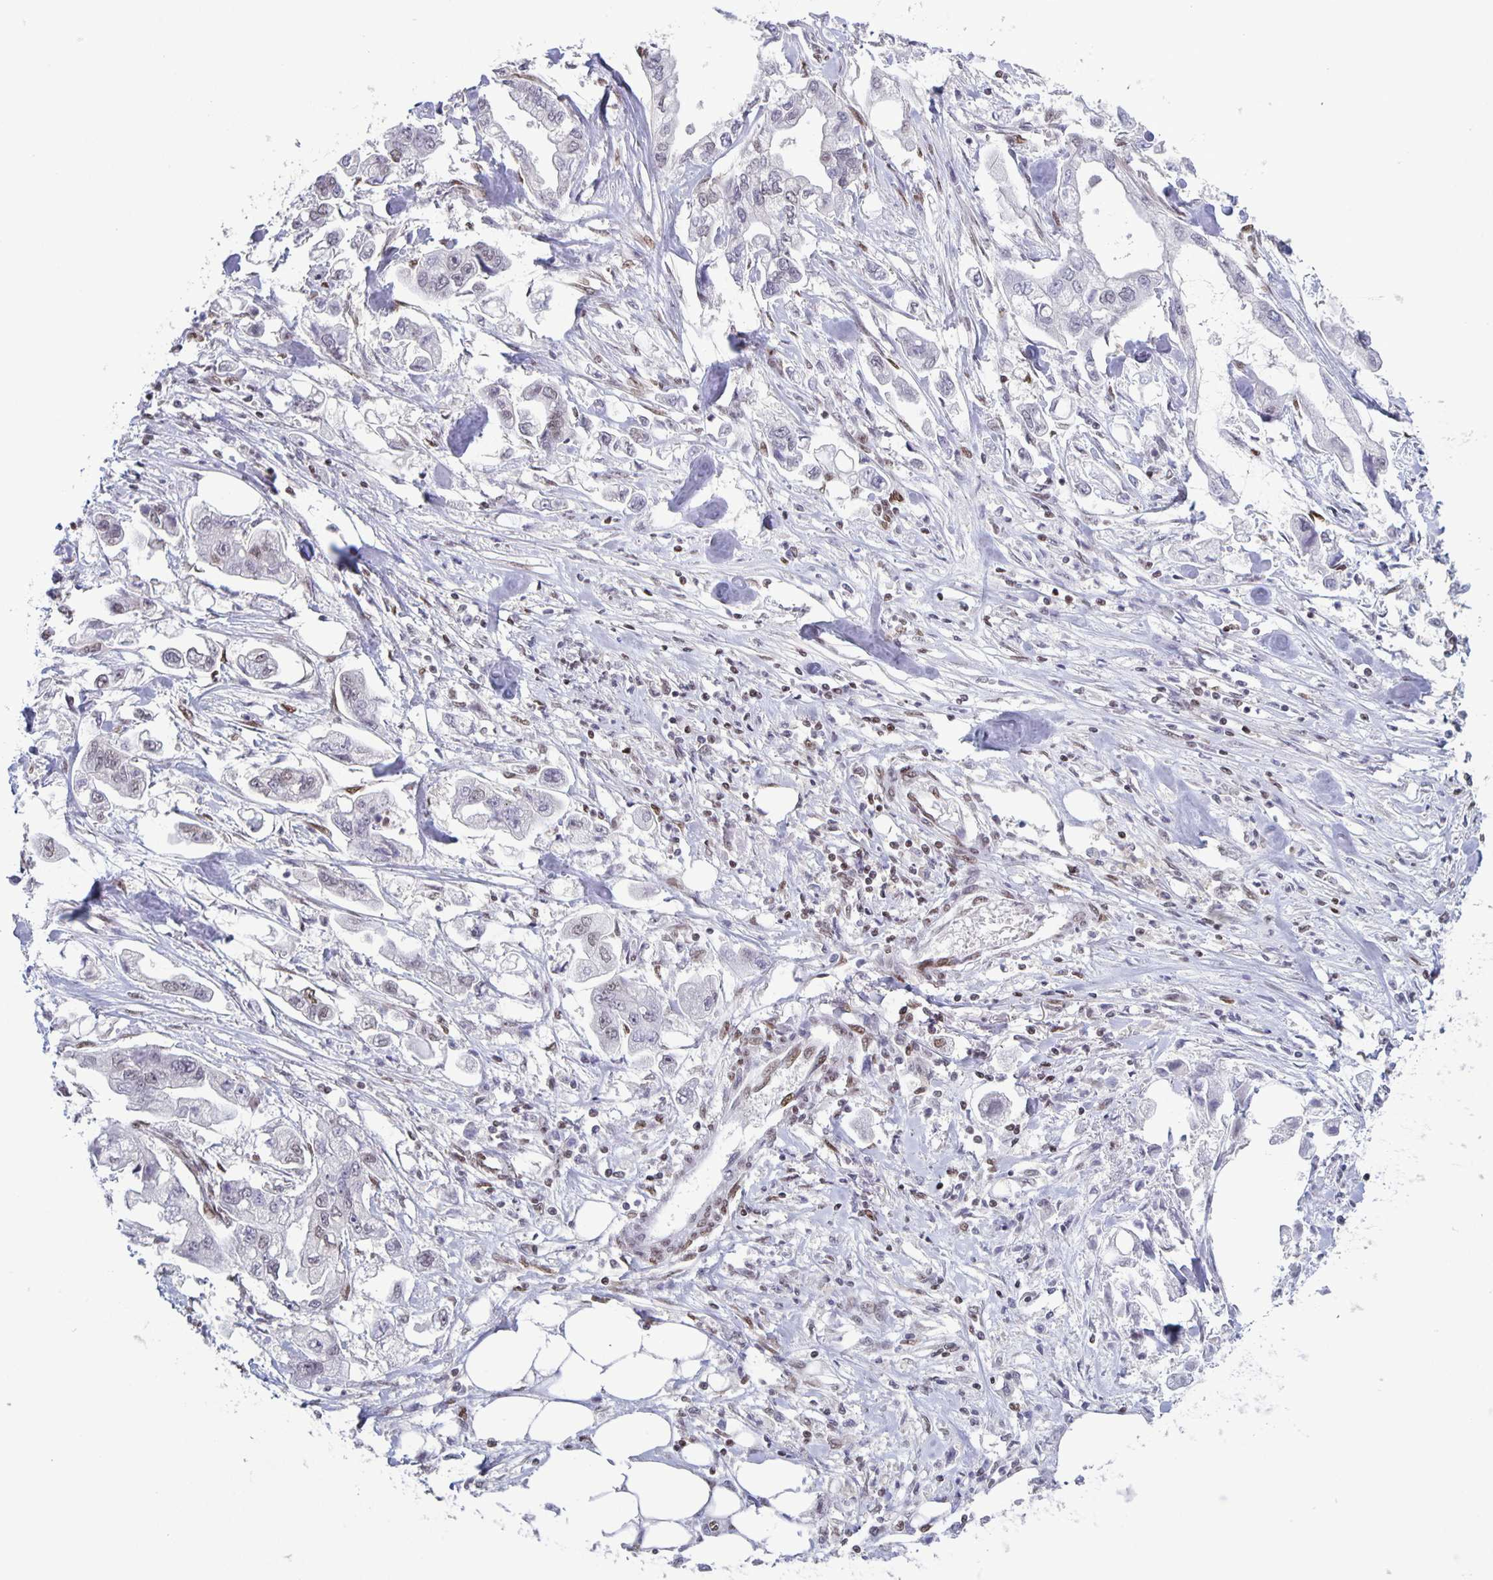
{"staining": {"intensity": "weak", "quantity": "<25%", "location": "nuclear"}, "tissue": "stomach cancer", "cell_type": "Tumor cells", "image_type": "cancer", "snomed": [{"axis": "morphology", "description": "Adenocarcinoma, NOS"}, {"axis": "topography", "description": "Stomach"}], "caption": "IHC of human adenocarcinoma (stomach) reveals no expression in tumor cells.", "gene": "JUND", "patient": {"sex": "male", "age": 62}}